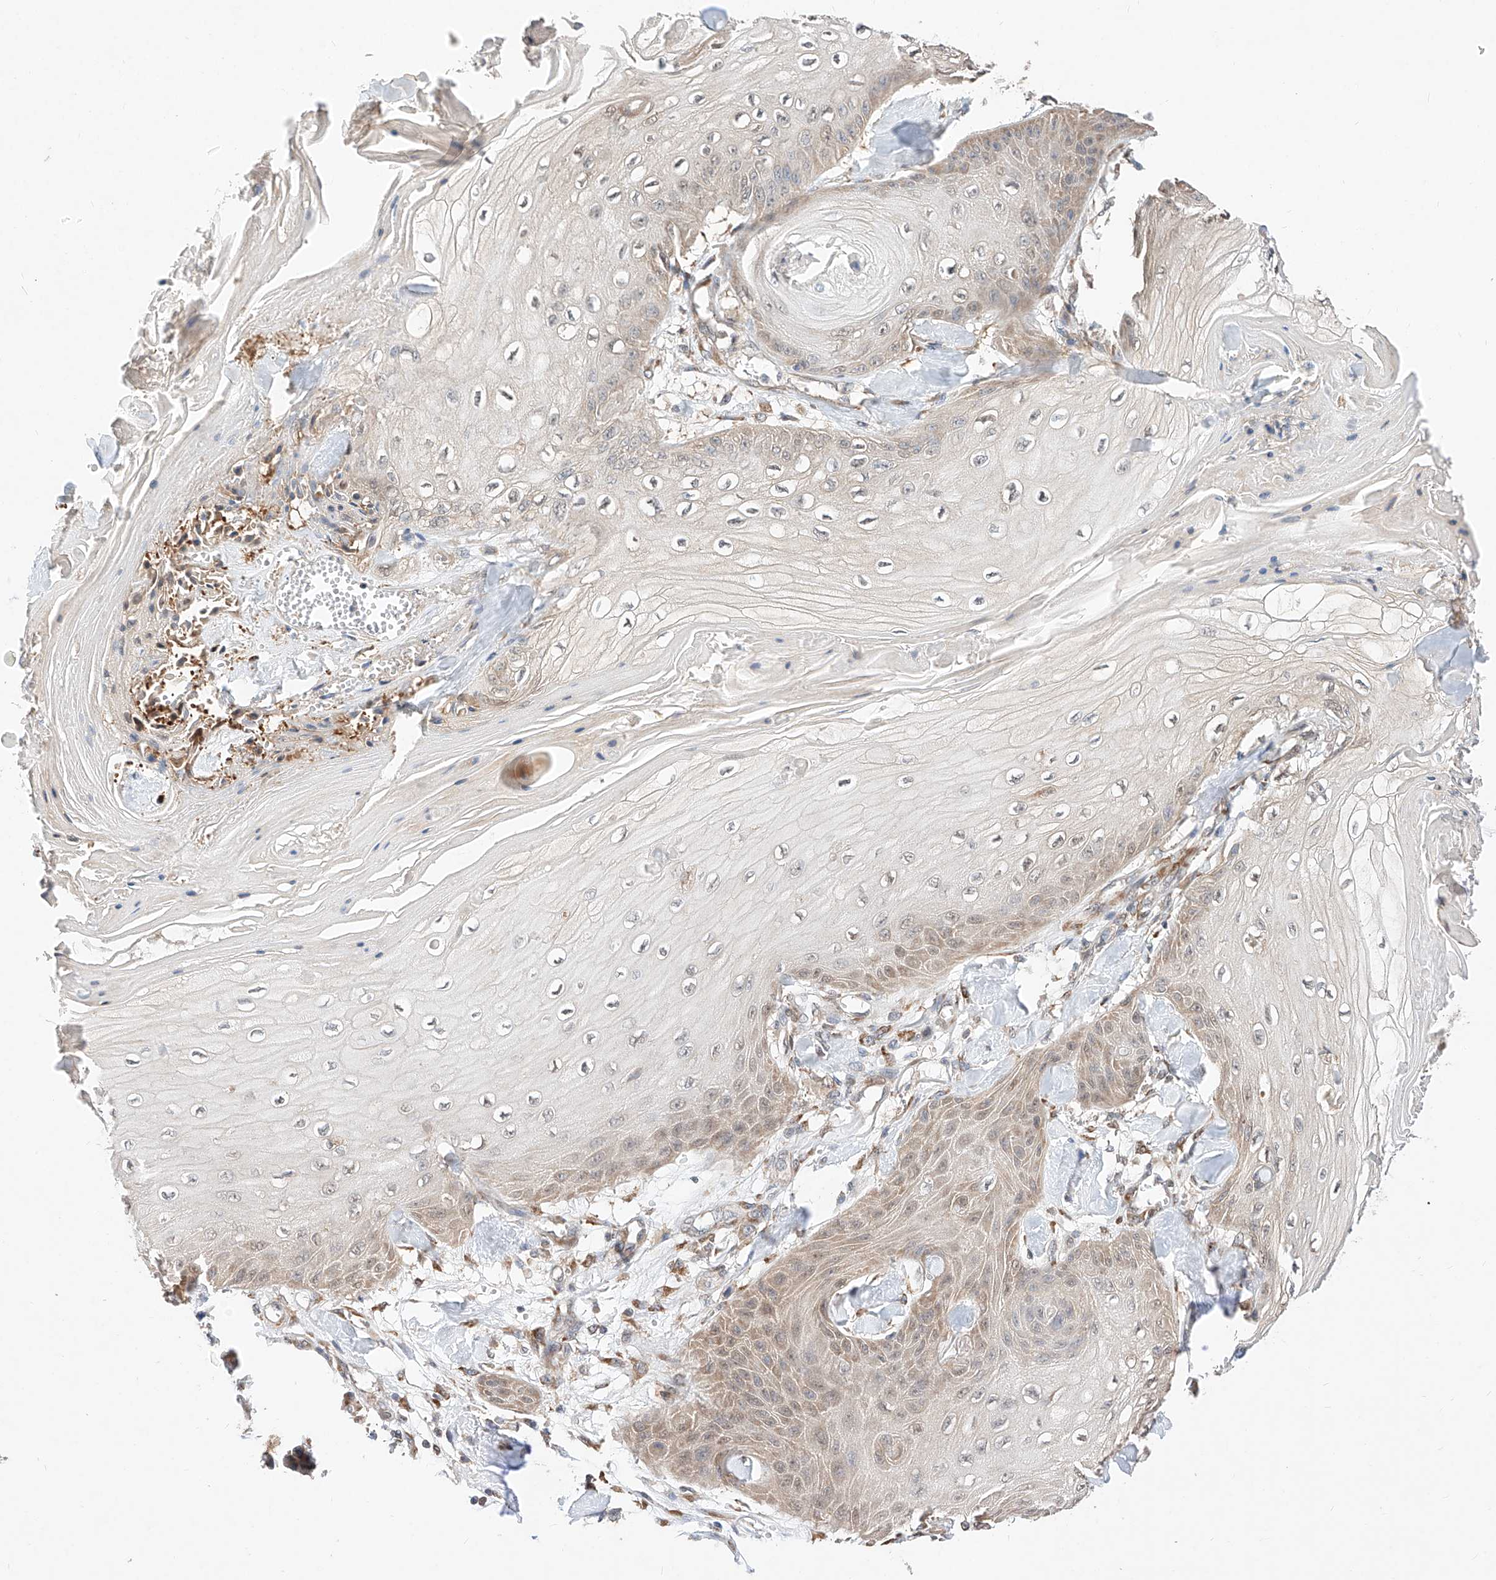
{"staining": {"intensity": "weak", "quantity": "25%-75%", "location": "cytoplasmic/membranous"}, "tissue": "skin cancer", "cell_type": "Tumor cells", "image_type": "cancer", "snomed": [{"axis": "morphology", "description": "Squamous cell carcinoma, NOS"}, {"axis": "topography", "description": "Skin"}], "caption": "Tumor cells show weak cytoplasmic/membranous positivity in about 25%-75% of cells in squamous cell carcinoma (skin).", "gene": "ZSCAN4", "patient": {"sex": "male", "age": 74}}